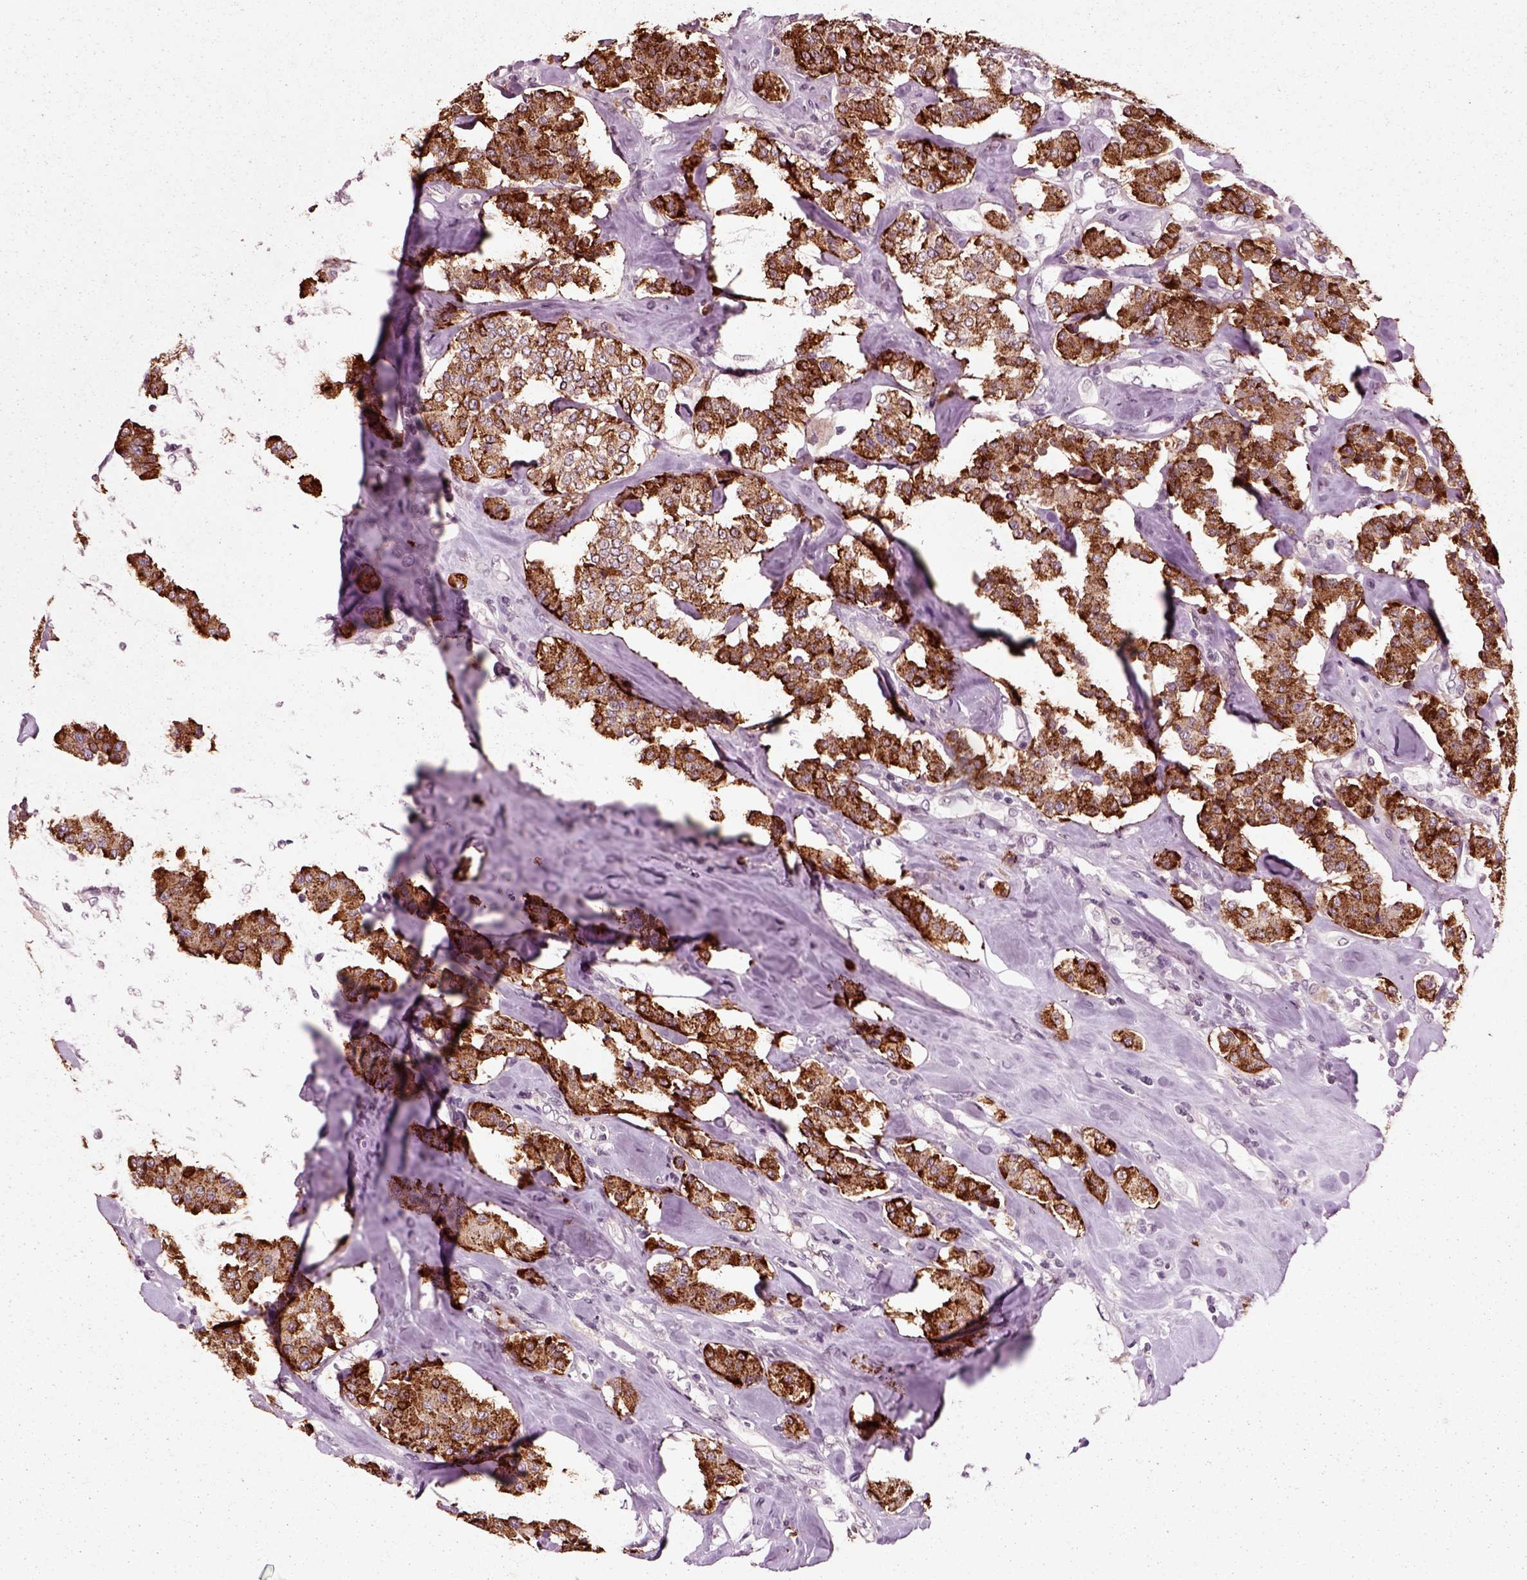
{"staining": {"intensity": "strong", "quantity": ">75%", "location": "cytoplasmic/membranous"}, "tissue": "carcinoid", "cell_type": "Tumor cells", "image_type": "cancer", "snomed": [{"axis": "morphology", "description": "Carcinoid, malignant, NOS"}, {"axis": "topography", "description": "Pancreas"}], "caption": "High-magnification brightfield microscopy of carcinoid stained with DAB (3,3'-diaminobenzidine) (brown) and counterstained with hematoxylin (blue). tumor cells exhibit strong cytoplasmic/membranous staining is seen in about>75% of cells.", "gene": "CHGB", "patient": {"sex": "male", "age": 41}}